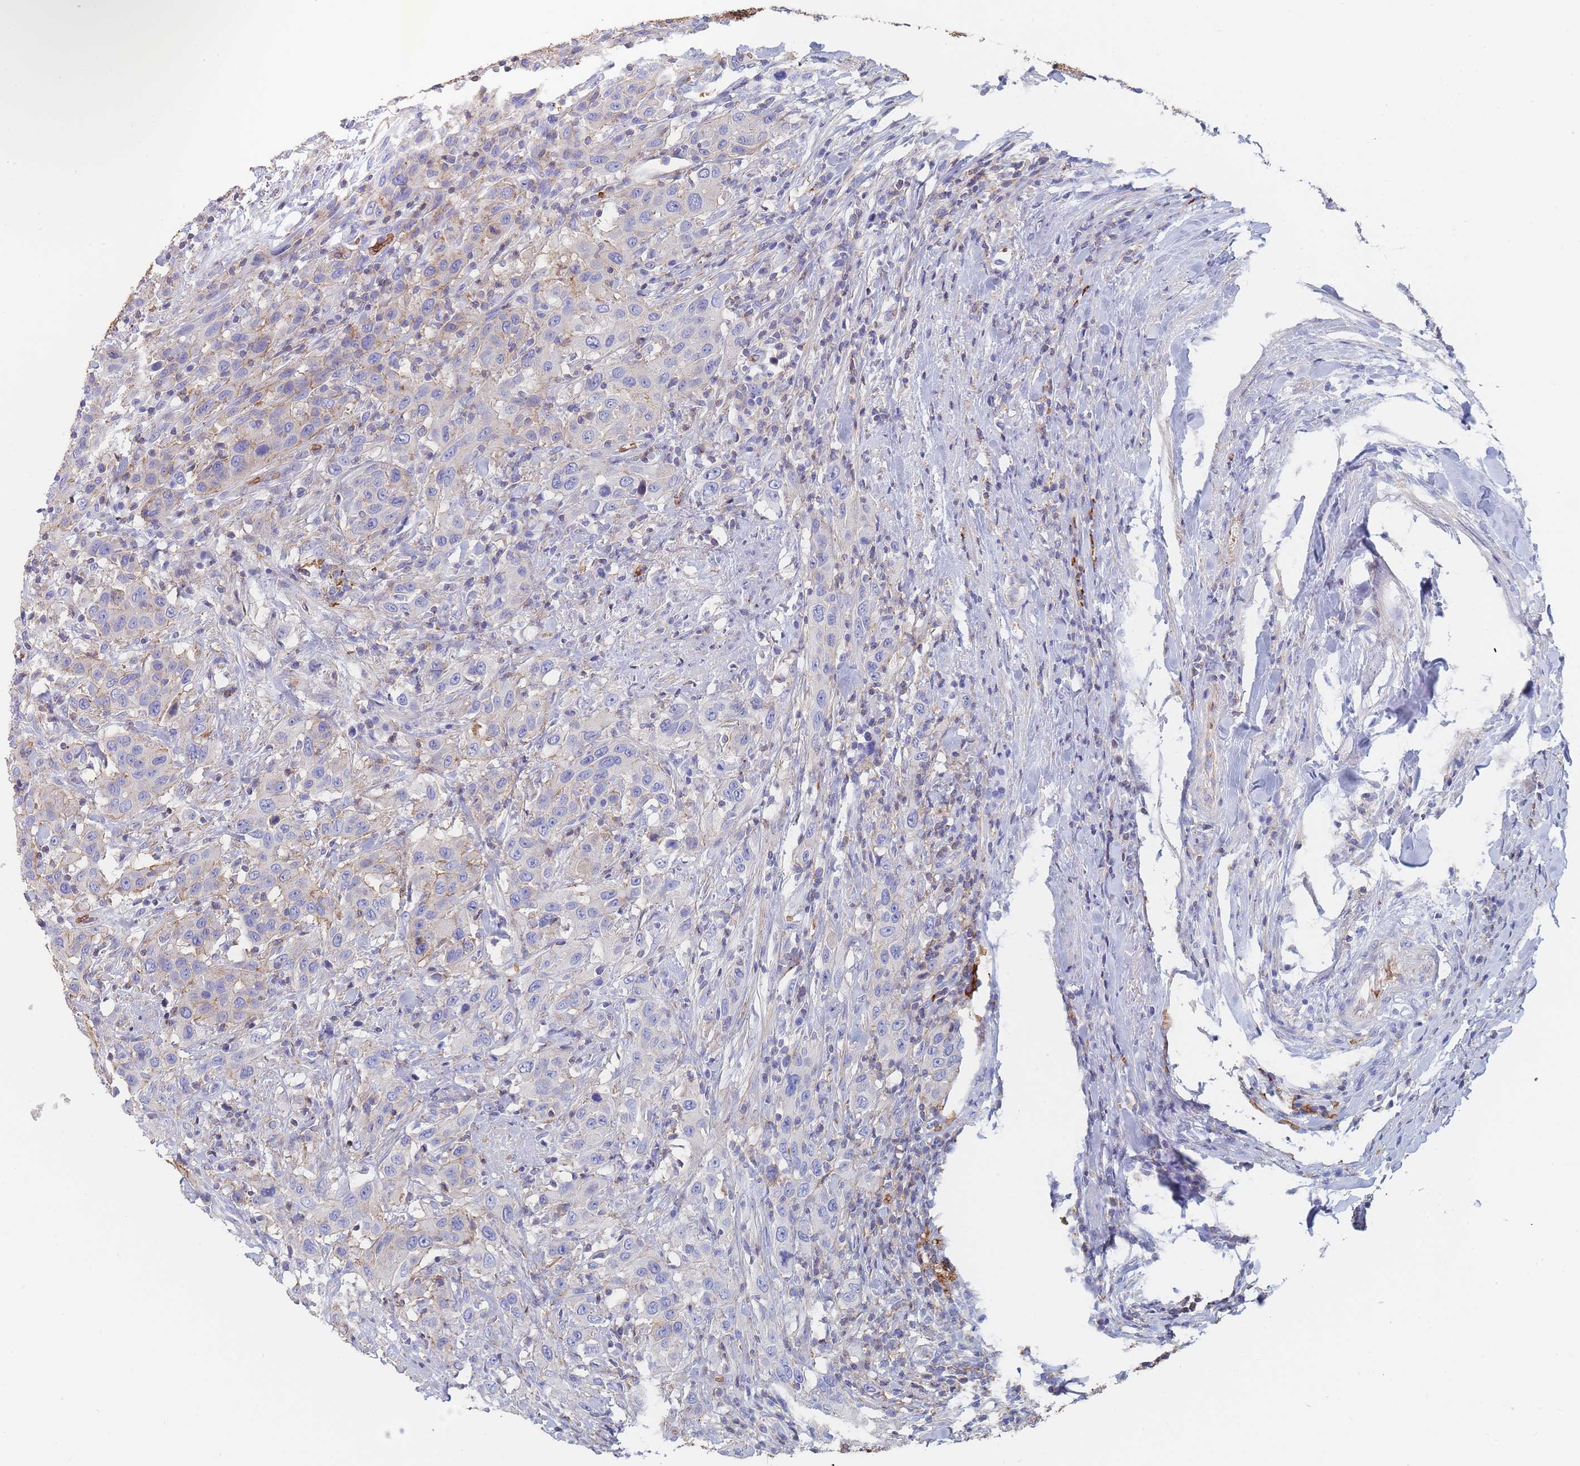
{"staining": {"intensity": "negative", "quantity": "none", "location": "none"}, "tissue": "urothelial cancer", "cell_type": "Tumor cells", "image_type": "cancer", "snomed": [{"axis": "morphology", "description": "Urothelial carcinoma, High grade"}, {"axis": "topography", "description": "Urinary bladder"}], "caption": "This is a micrograph of IHC staining of urothelial cancer, which shows no positivity in tumor cells. (DAB (3,3'-diaminobenzidine) IHC with hematoxylin counter stain).", "gene": "SLC2A1", "patient": {"sex": "male", "age": 61}}